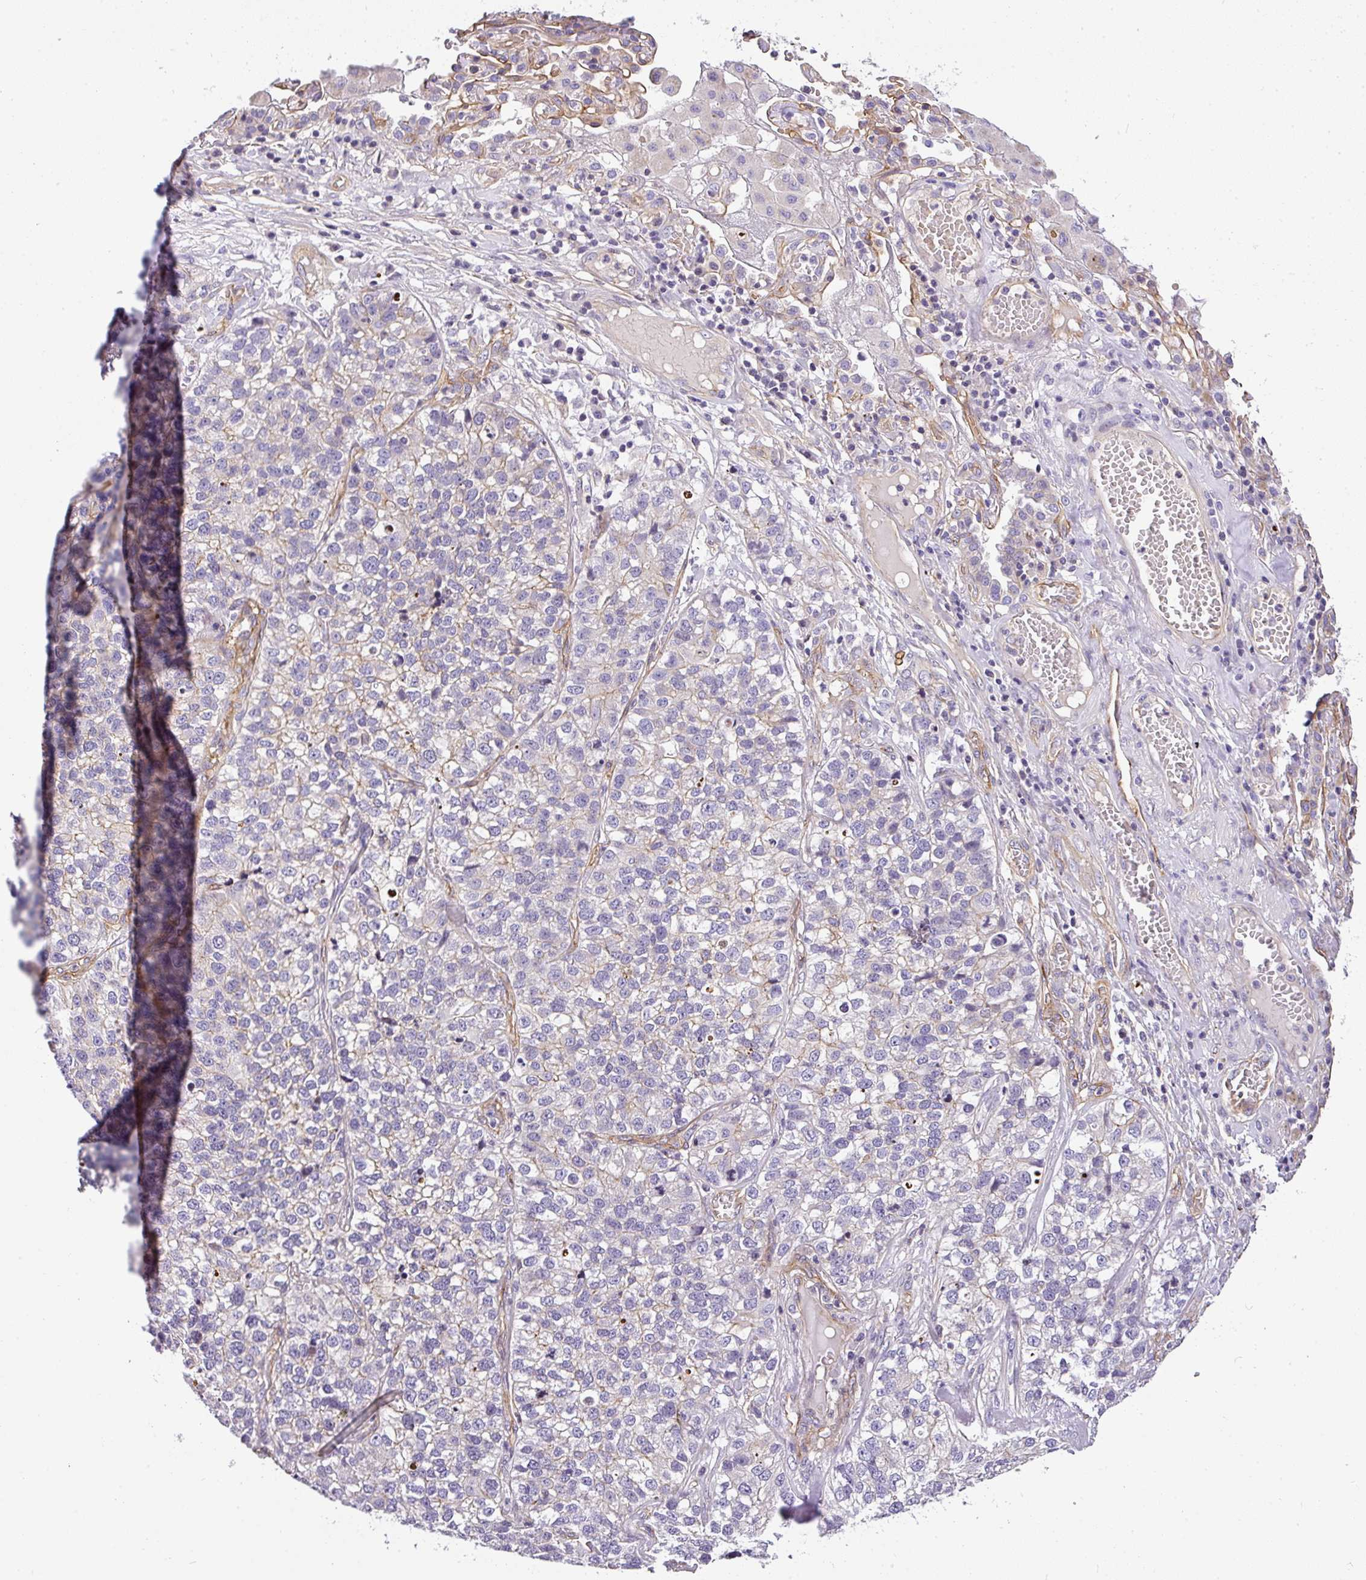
{"staining": {"intensity": "negative", "quantity": "none", "location": "none"}, "tissue": "lung cancer", "cell_type": "Tumor cells", "image_type": "cancer", "snomed": [{"axis": "morphology", "description": "Adenocarcinoma, NOS"}, {"axis": "topography", "description": "Lung"}], "caption": "Tumor cells are negative for brown protein staining in lung adenocarcinoma.", "gene": "OR11H4", "patient": {"sex": "male", "age": 49}}